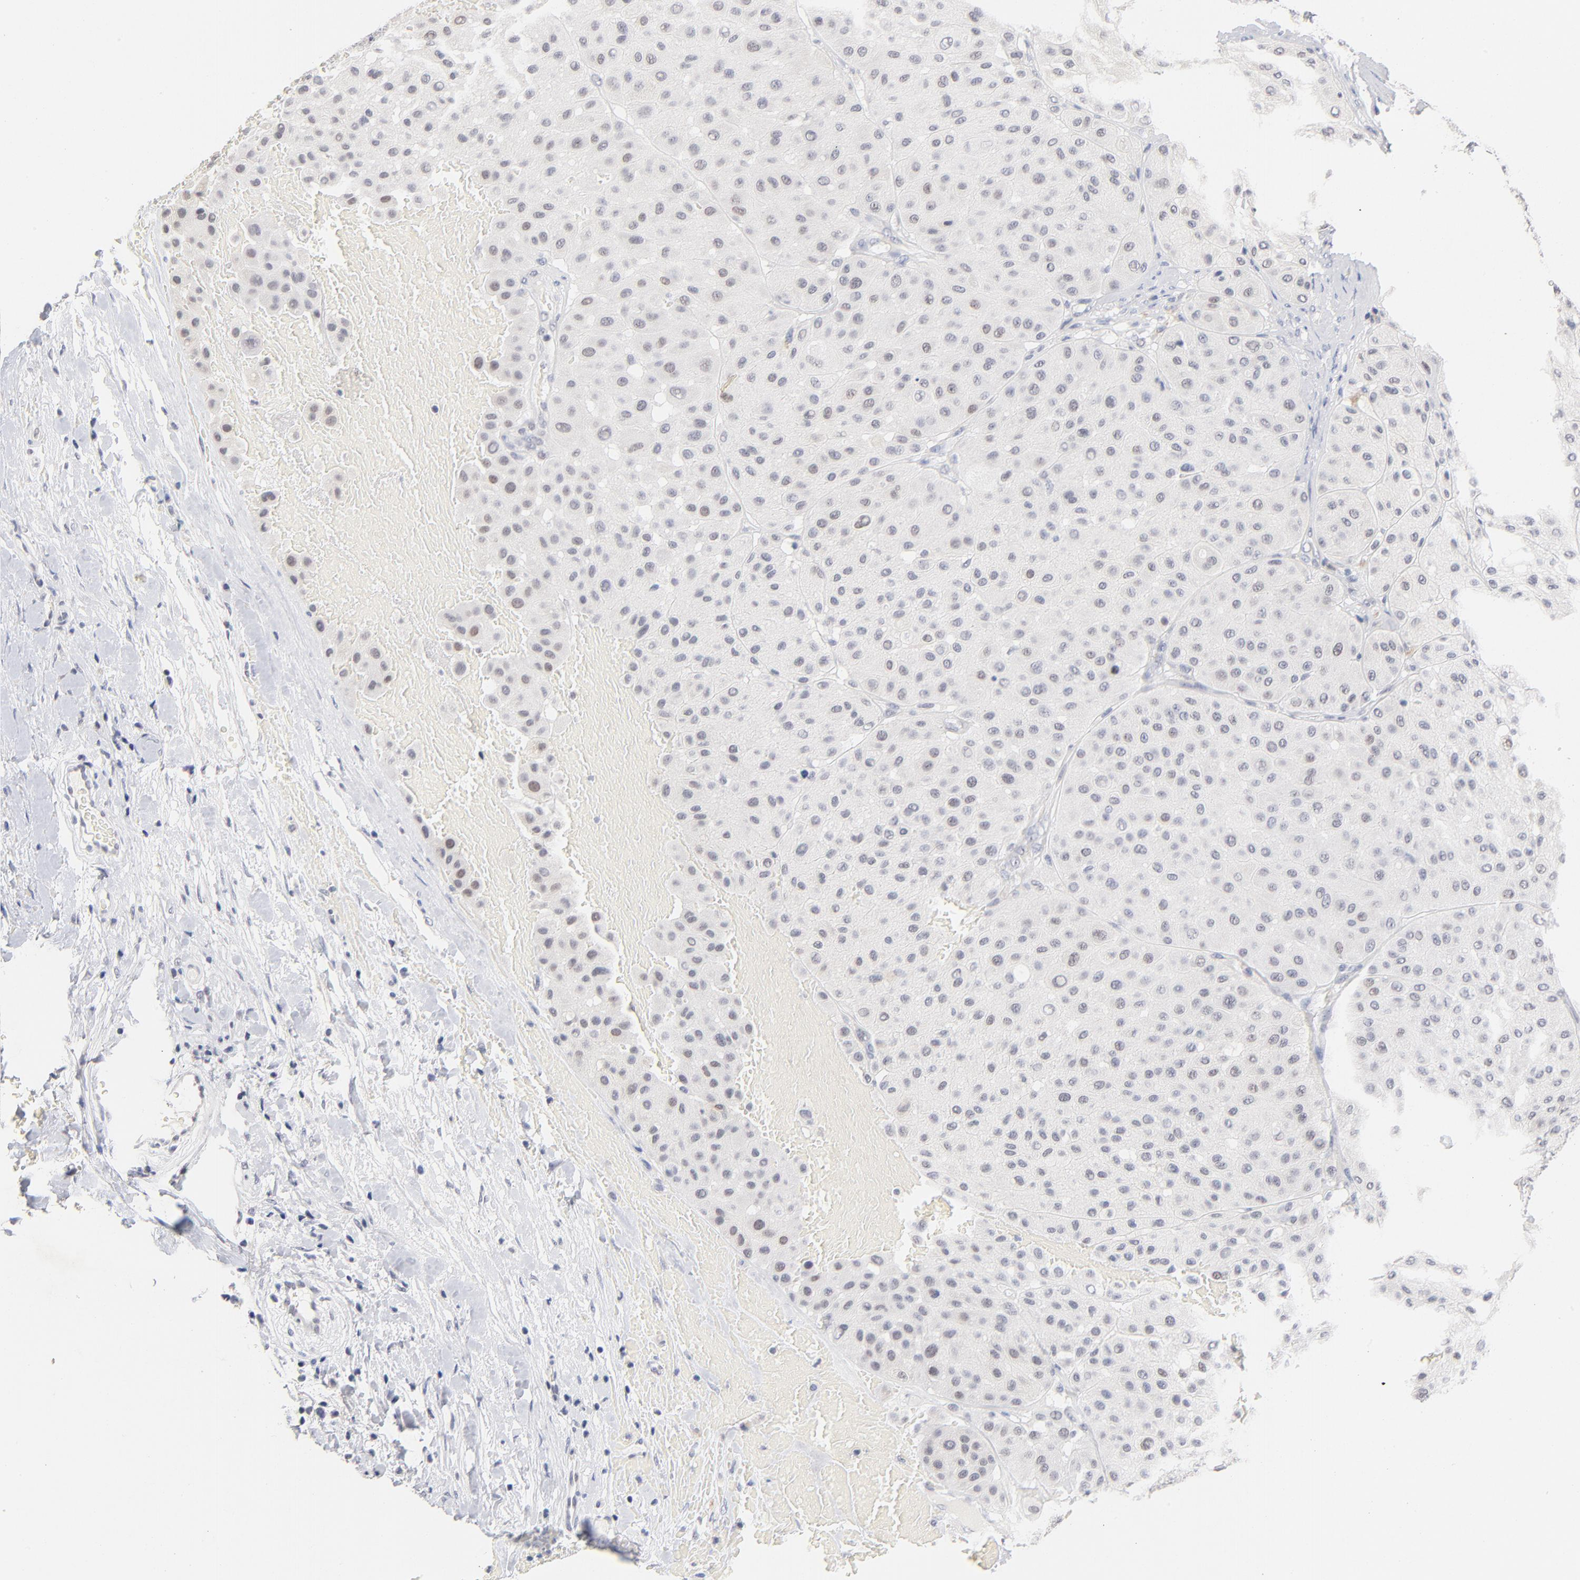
{"staining": {"intensity": "weak", "quantity": "<25%", "location": "nuclear"}, "tissue": "melanoma", "cell_type": "Tumor cells", "image_type": "cancer", "snomed": [{"axis": "morphology", "description": "Normal tissue, NOS"}, {"axis": "morphology", "description": "Malignant melanoma, Metastatic site"}, {"axis": "topography", "description": "Skin"}], "caption": "Immunohistochemistry of malignant melanoma (metastatic site) exhibits no positivity in tumor cells.", "gene": "ORC2", "patient": {"sex": "male", "age": 41}}